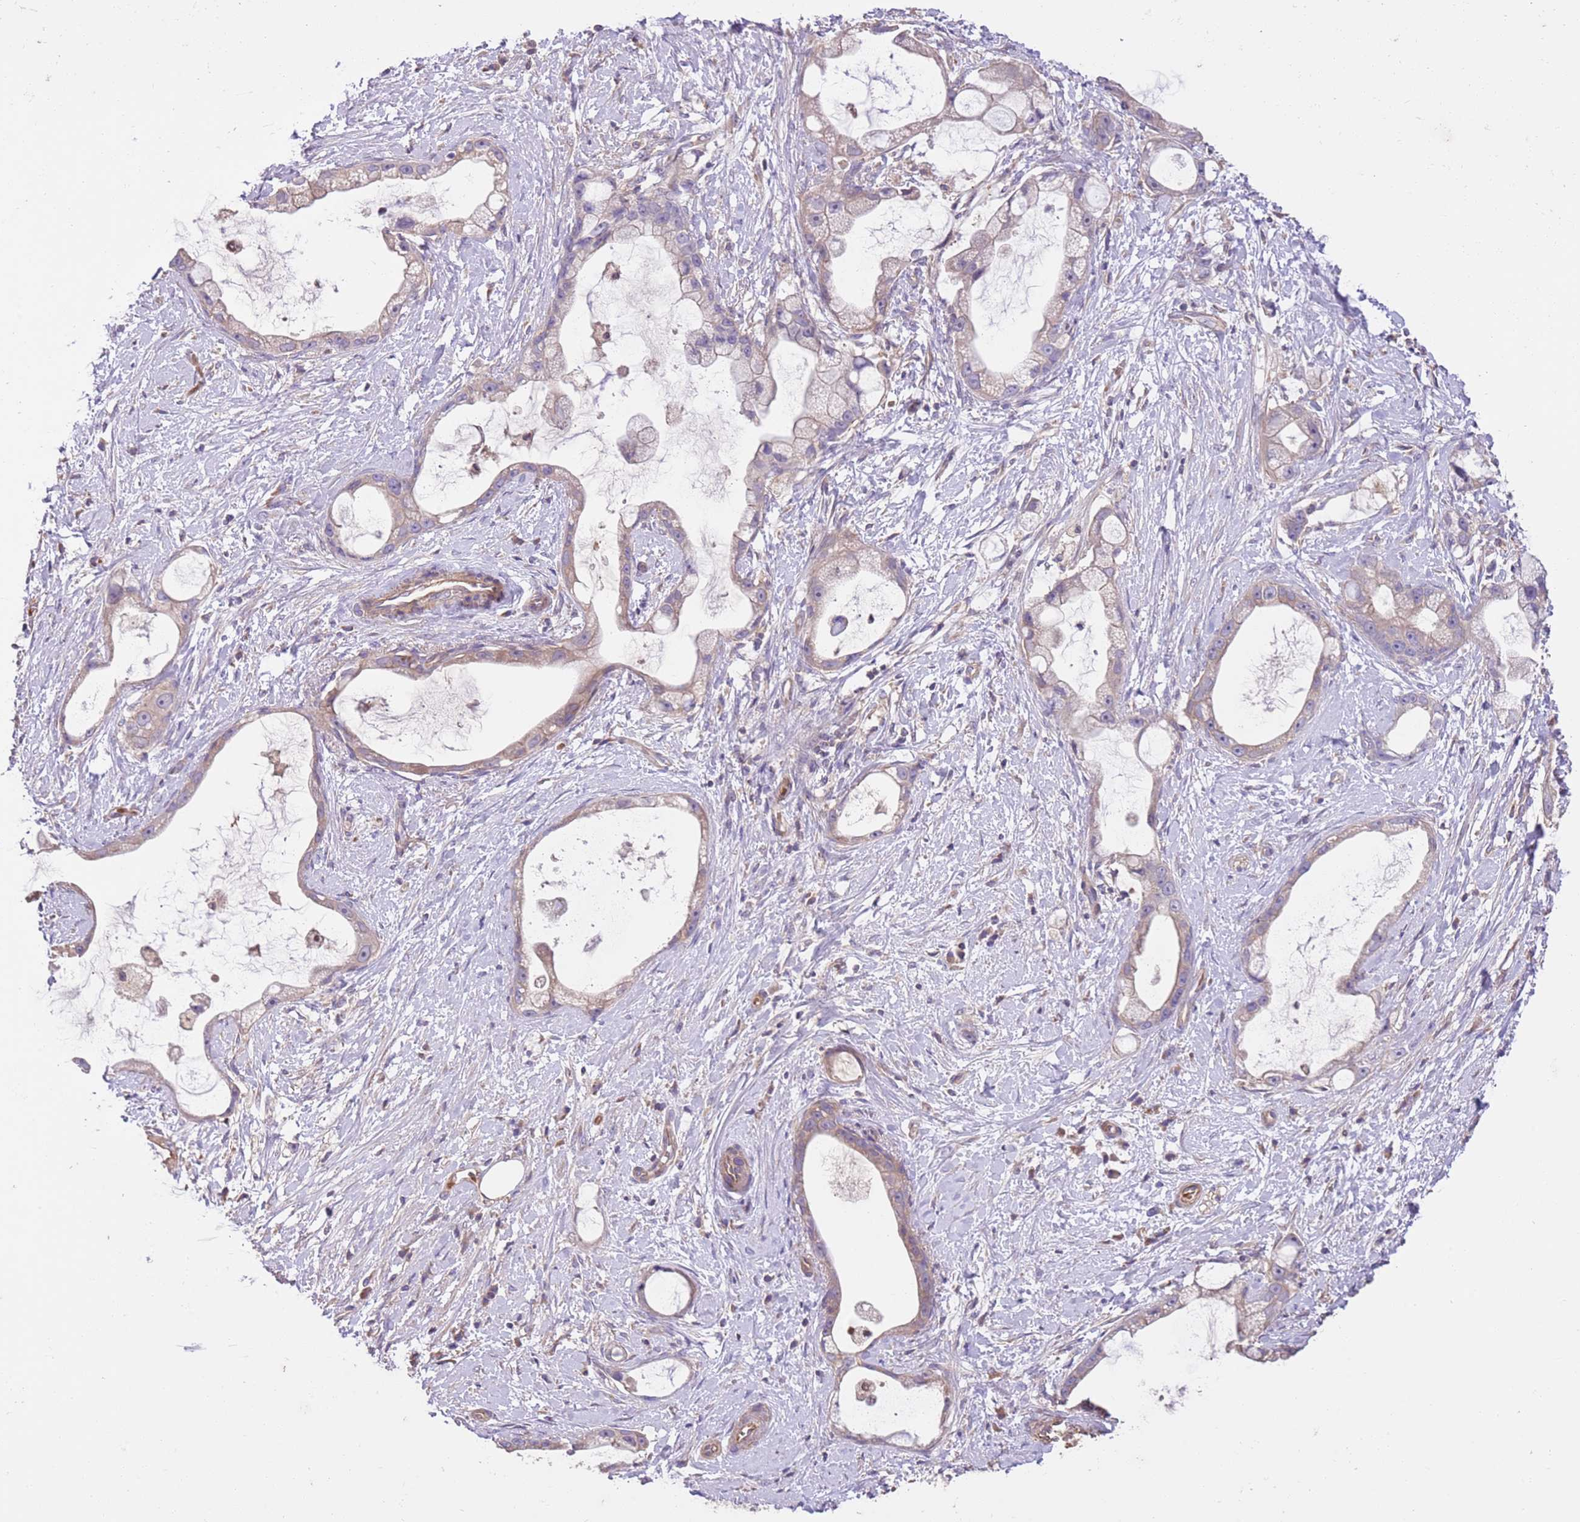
{"staining": {"intensity": "weak", "quantity": "<25%", "location": "cytoplasmic/membranous"}, "tissue": "stomach cancer", "cell_type": "Tumor cells", "image_type": "cancer", "snomed": [{"axis": "morphology", "description": "Adenocarcinoma, NOS"}, {"axis": "topography", "description": "Stomach"}], "caption": "A high-resolution micrograph shows immunohistochemistry (IHC) staining of stomach cancer (adenocarcinoma), which demonstrates no significant expression in tumor cells.", "gene": "FAM89B", "patient": {"sex": "male", "age": 55}}